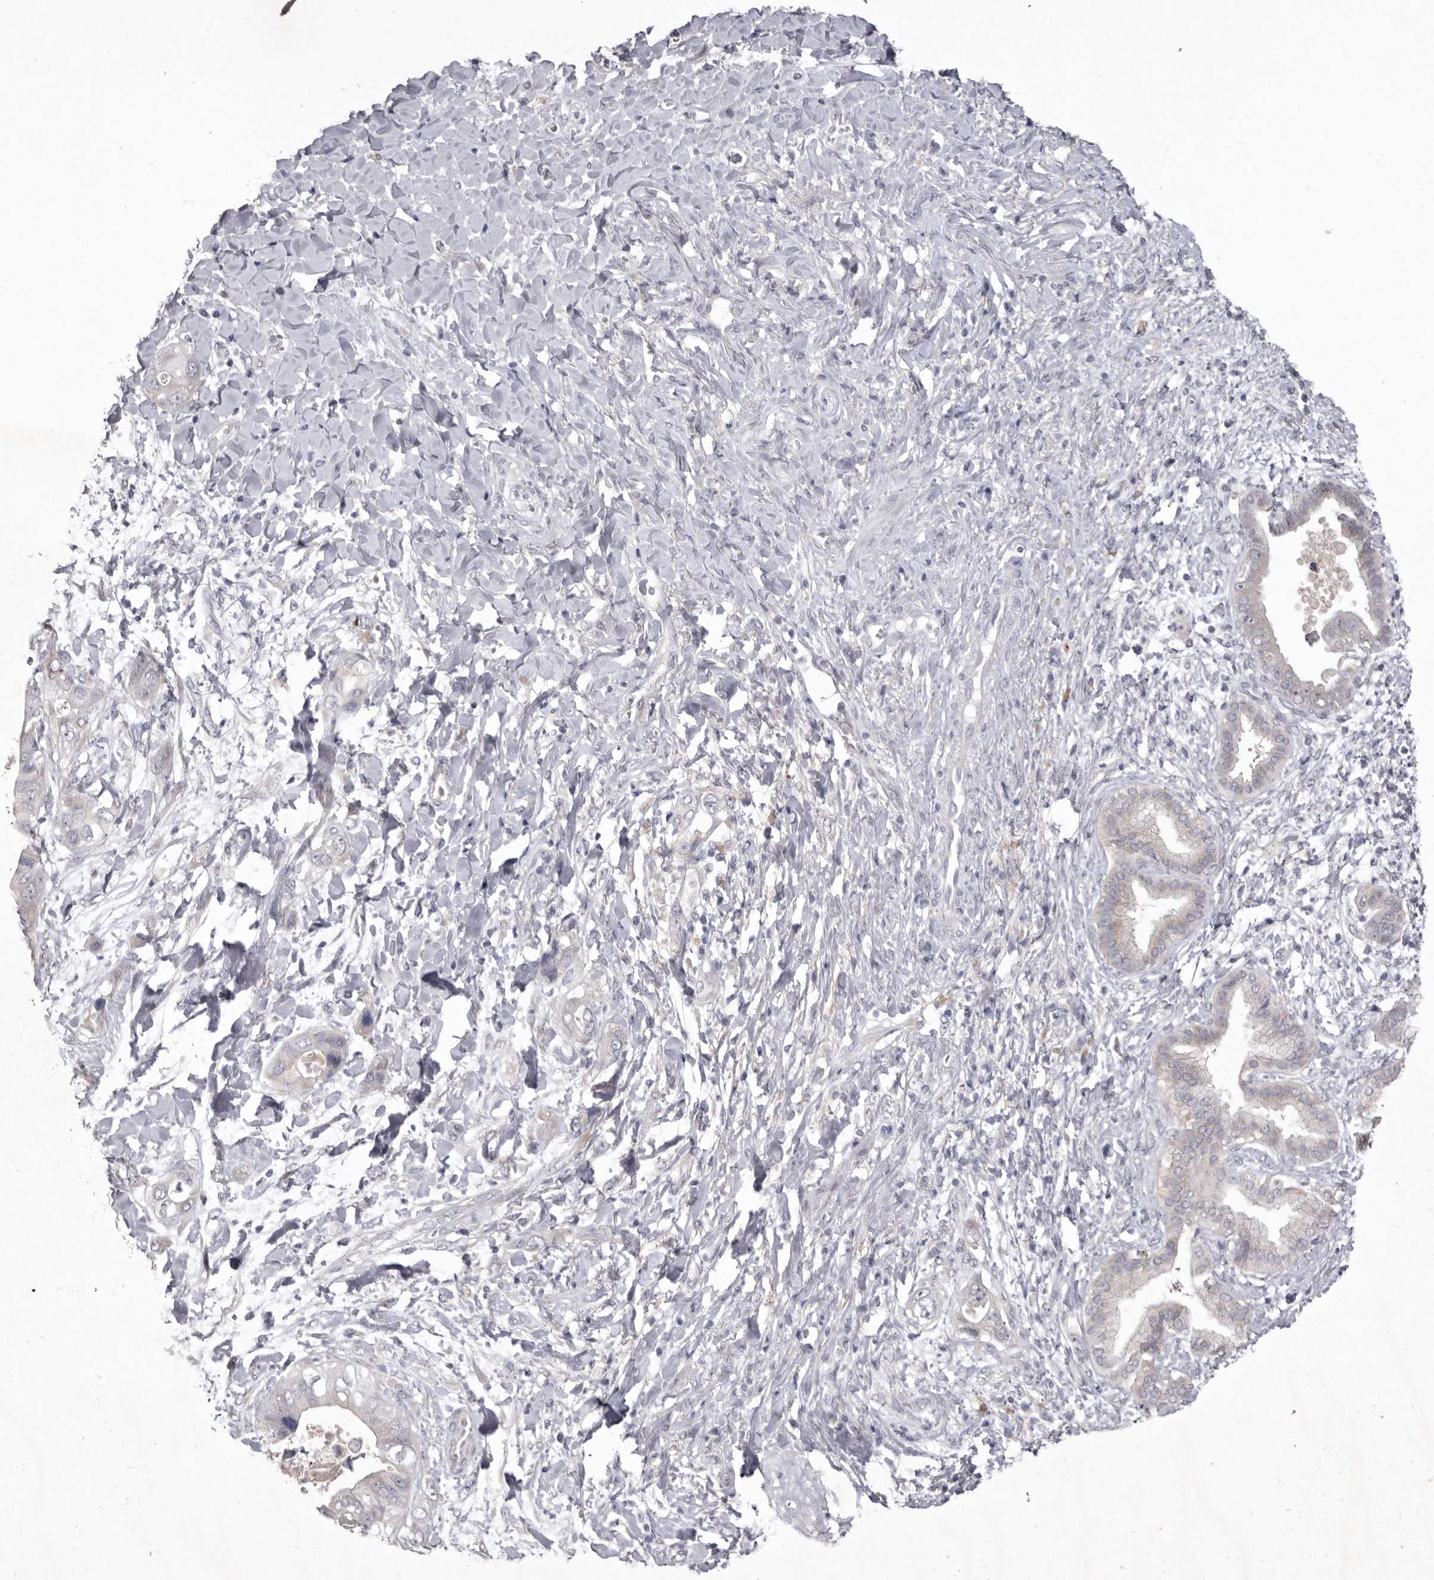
{"staining": {"intensity": "negative", "quantity": "none", "location": "none"}, "tissue": "pancreatic cancer", "cell_type": "Tumor cells", "image_type": "cancer", "snomed": [{"axis": "morphology", "description": "Adenocarcinoma, NOS"}, {"axis": "topography", "description": "Pancreas"}], "caption": "Tumor cells show no significant protein positivity in adenocarcinoma (pancreatic). The staining is performed using DAB (3,3'-diaminobenzidine) brown chromogen with nuclei counter-stained in using hematoxylin.", "gene": "P2RX6", "patient": {"sex": "female", "age": 78}}